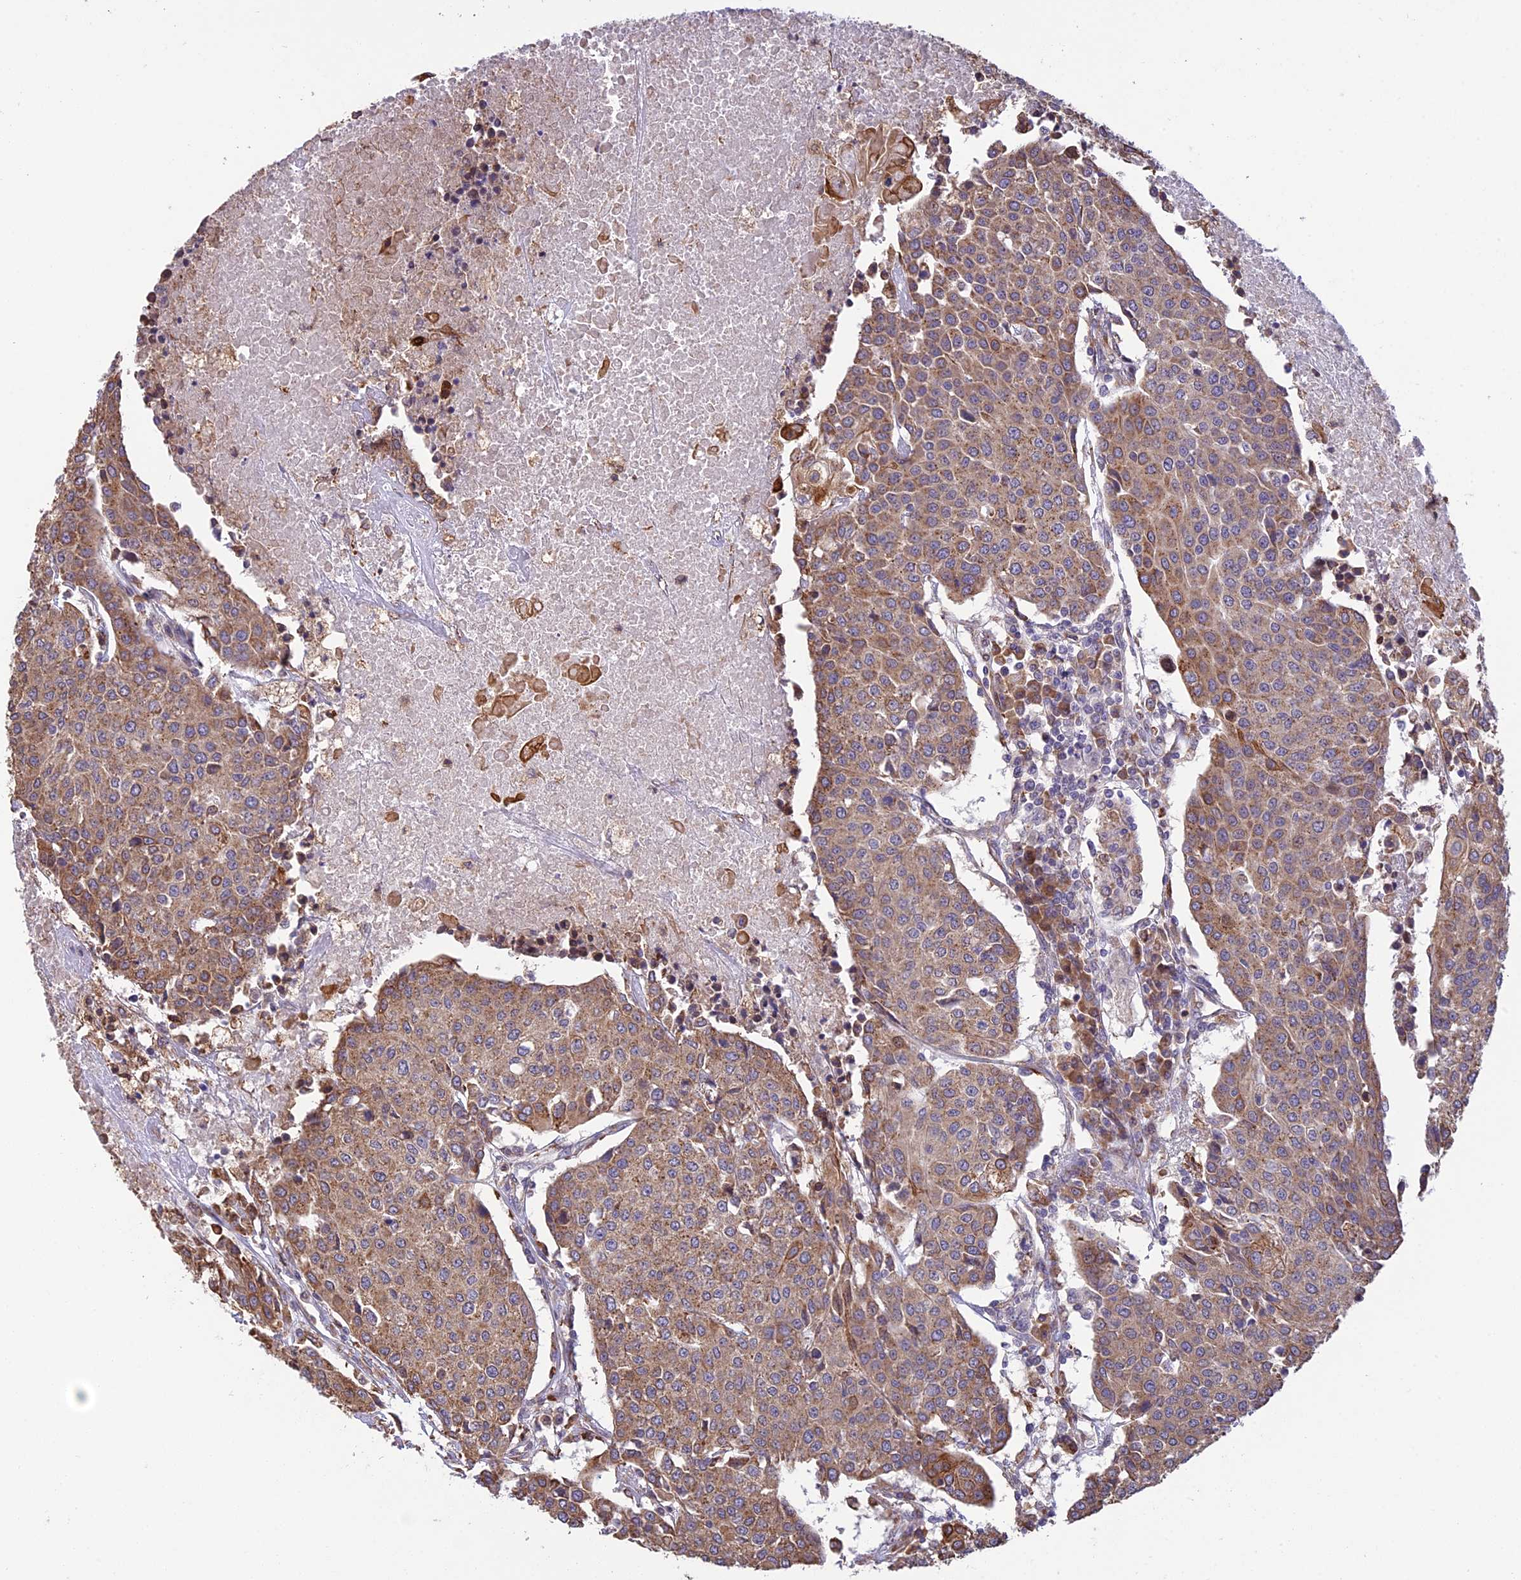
{"staining": {"intensity": "moderate", "quantity": ">75%", "location": "cytoplasmic/membranous"}, "tissue": "urothelial cancer", "cell_type": "Tumor cells", "image_type": "cancer", "snomed": [{"axis": "morphology", "description": "Urothelial carcinoma, High grade"}, {"axis": "topography", "description": "Urinary bladder"}], "caption": "High-power microscopy captured an immunohistochemistry photomicrograph of high-grade urothelial carcinoma, revealing moderate cytoplasmic/membranous expression in approximately >75% of tumor cells.", "gene": "DMRTA2", "patient": {"sex": "female", "age": 85}}